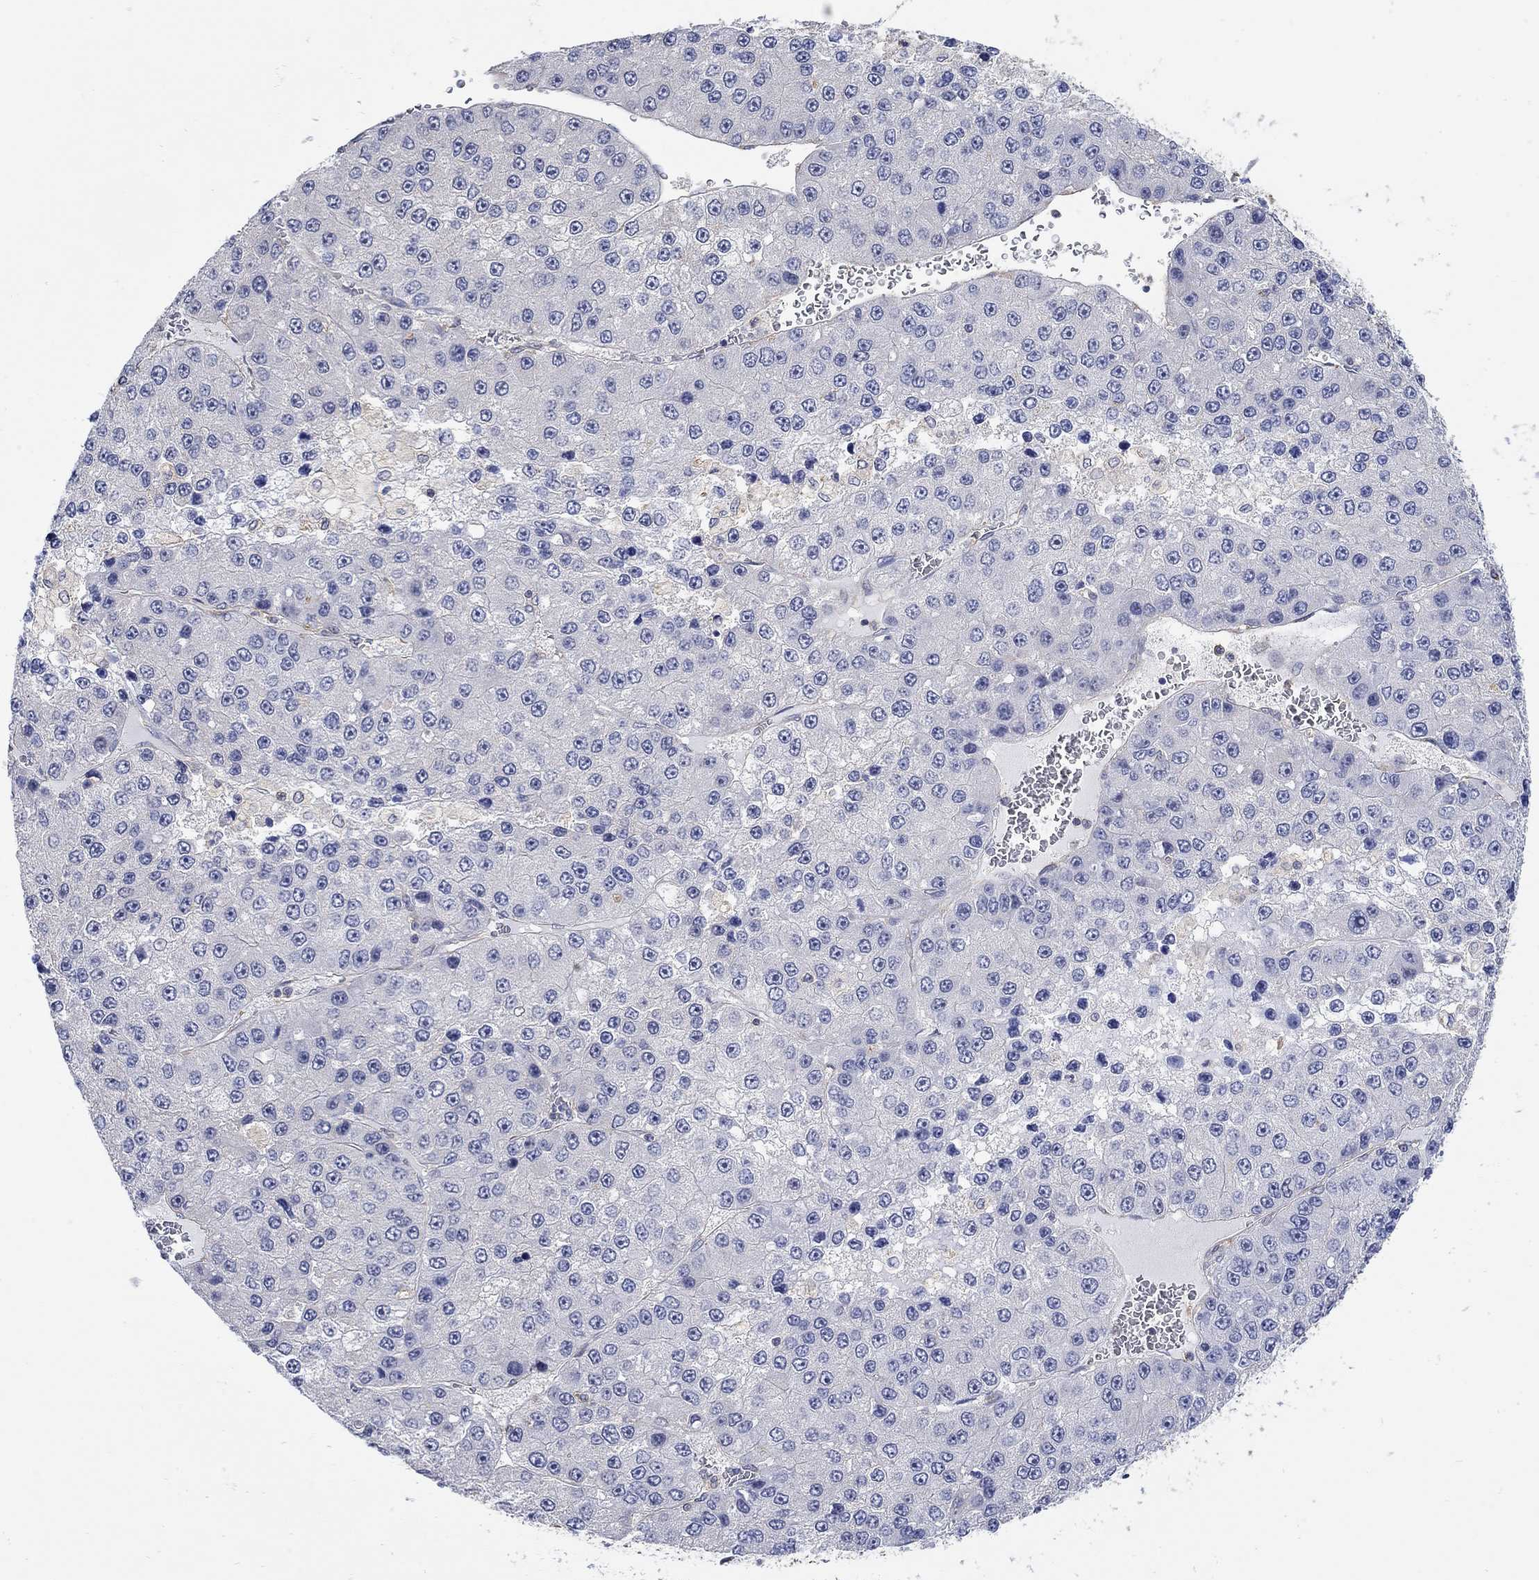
{"staining": {"intensity": "negative", "quantity": "none", "location": "none"}, "tissue": "liver cancer", "cell_type": "Tumor cells", "image_type": "cancer", "snomed": [{"axis": "morphology", "description": "Carcinoma, Hepatocellular, NOS"}, {"axis": "topography", "description": "Liver"}], "caption": "Immunohistochemistry (IHC) of human liver hepatocellular carcinoma shows no expression in tumor cells.", "gene": "TEKT3", "patient": {"sex": "female", "age": 73}}